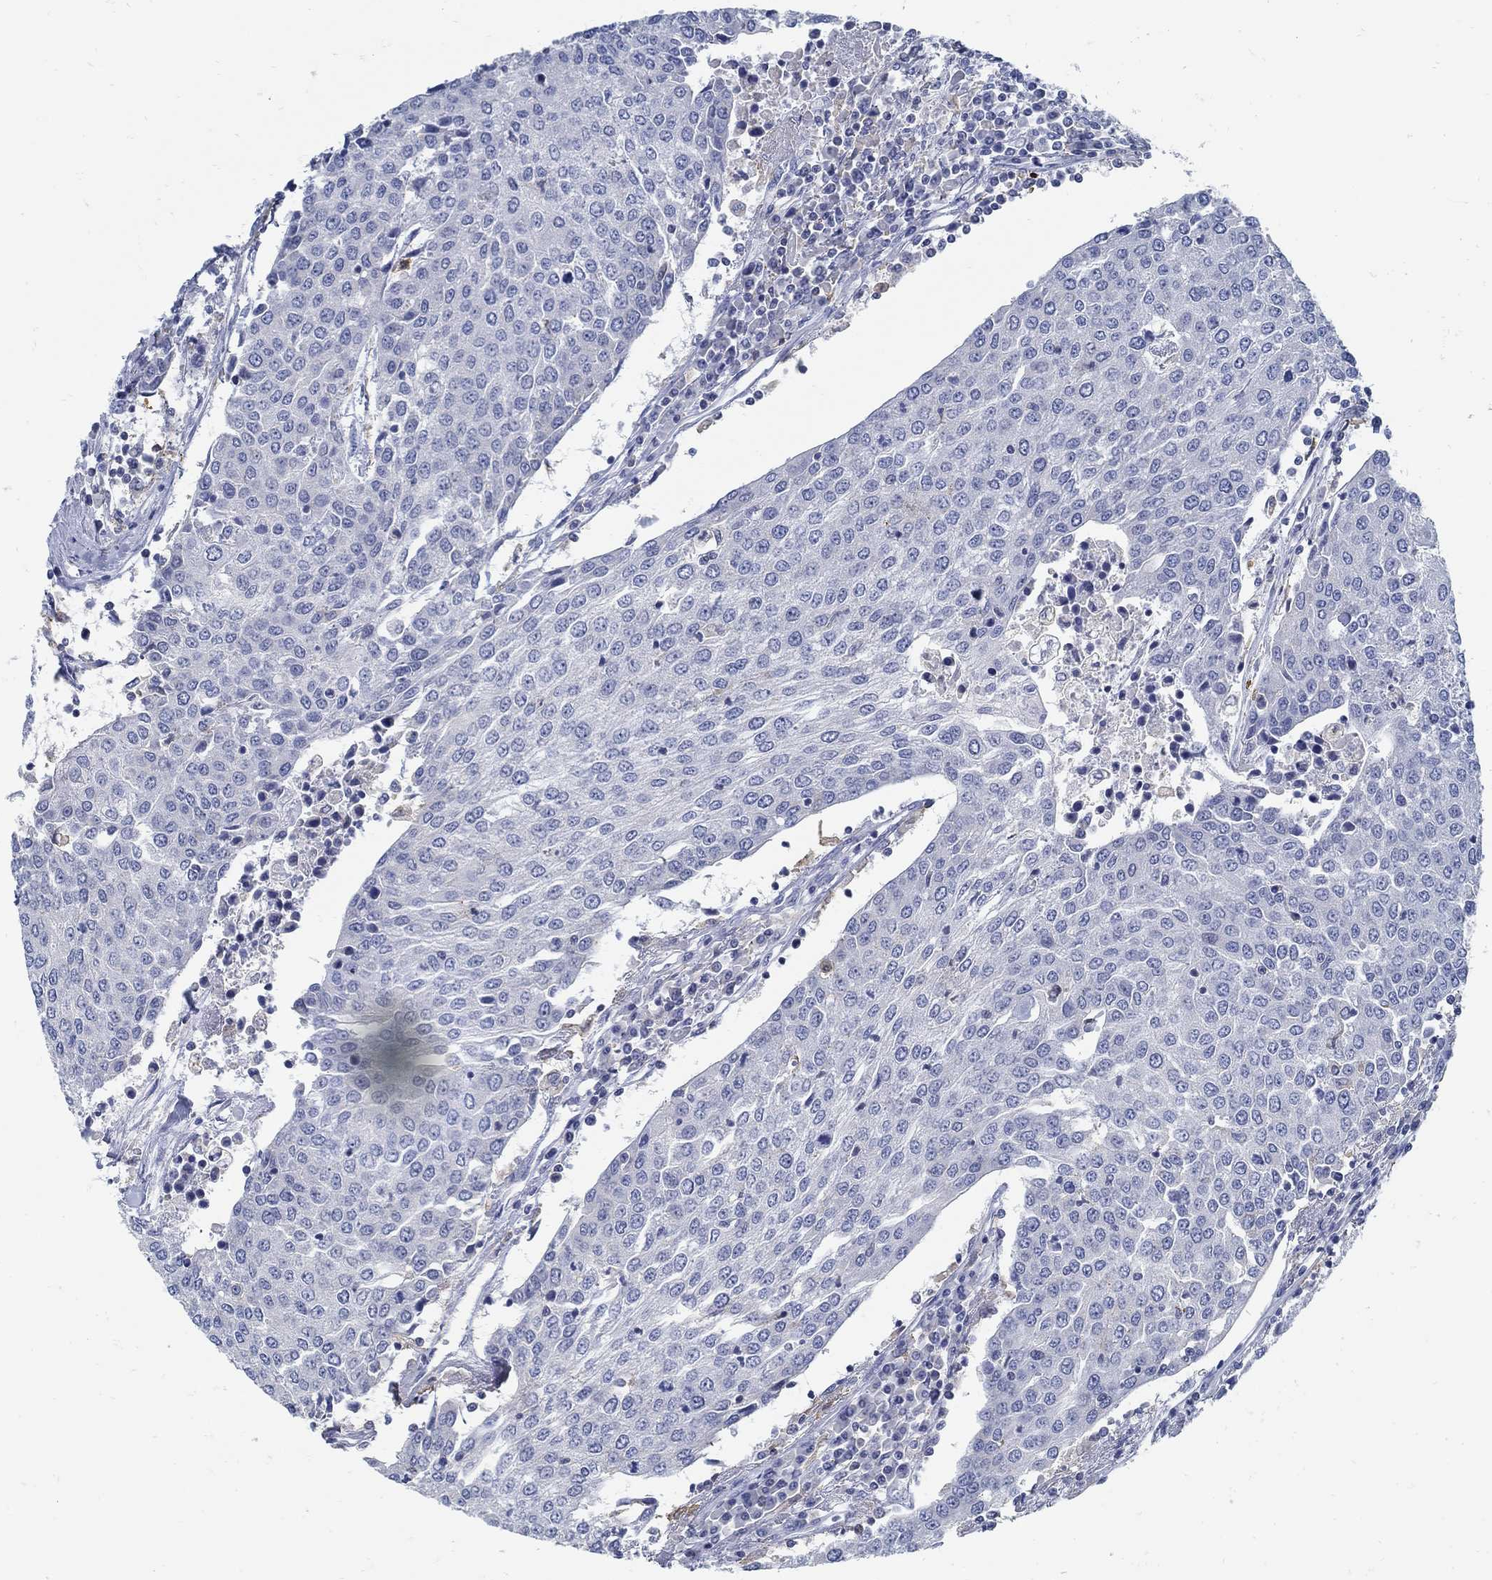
{"staining": {"intensity": "negative", "quantity": "none", "location": "none"}, "tissue": "urothelial cancer", "cell_type": "Tumor cells", "image_type": "cancer", "snomed": [{"axis": "morphology", "description": "Urothelial carcinoma, High grade"}, {"axis": "topography", "description": "Urinary bladder"}], "caption": "A high-resolution histopathology image shows IHC staining of urothelial cancer, which reveals no significant positivity in tumor cells.", "gene": "ZFAND4", "patient": {"sex": "female", "age": 85}}